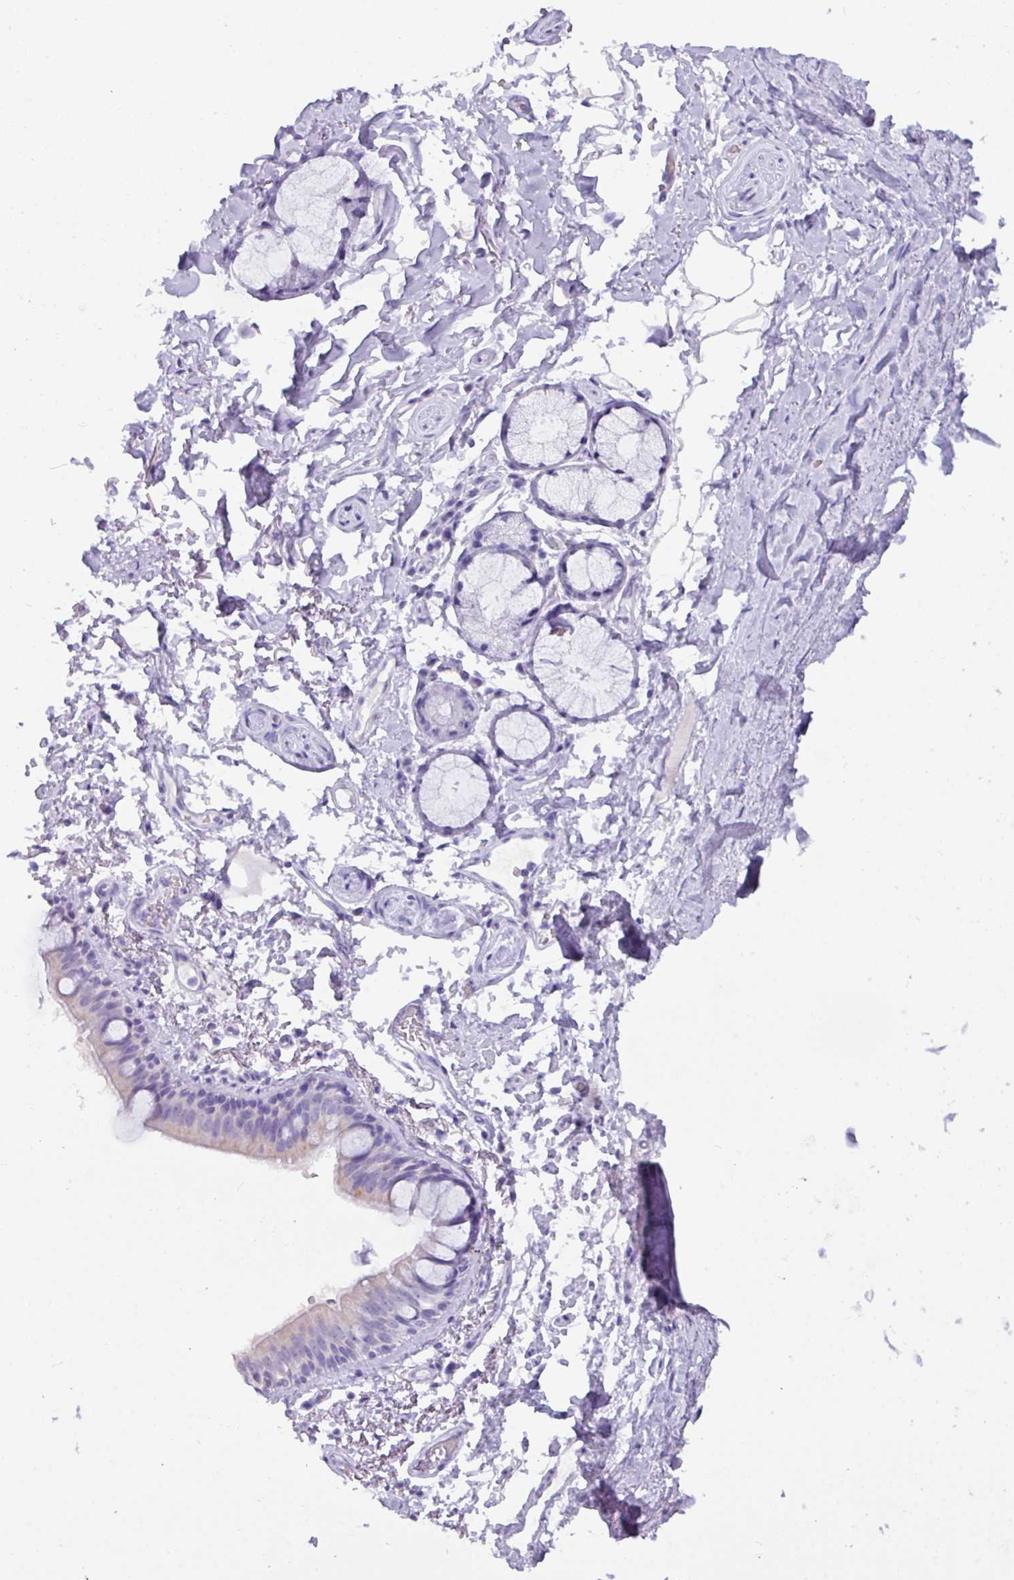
{"staining": {"intensity": "negative", "quantity": "none", "location": "none"}, "tissue": "bronchus", "cell_type": "Respiratory epithelial cells", "image_type": "normal", "snomed": [{"axis": "morphology", "description": "Normal tissue, NOS"}, {"axis": "topography", "description": "Bronchus"}], "caption": "There is no significant staining in respiratory epithelial cells of bronchus. (Brightfield microscopy of DAB immunohistochemistry at high magnification).", "gene": "NCCRP1", "patient": {"sex": "male", "age": 70}}